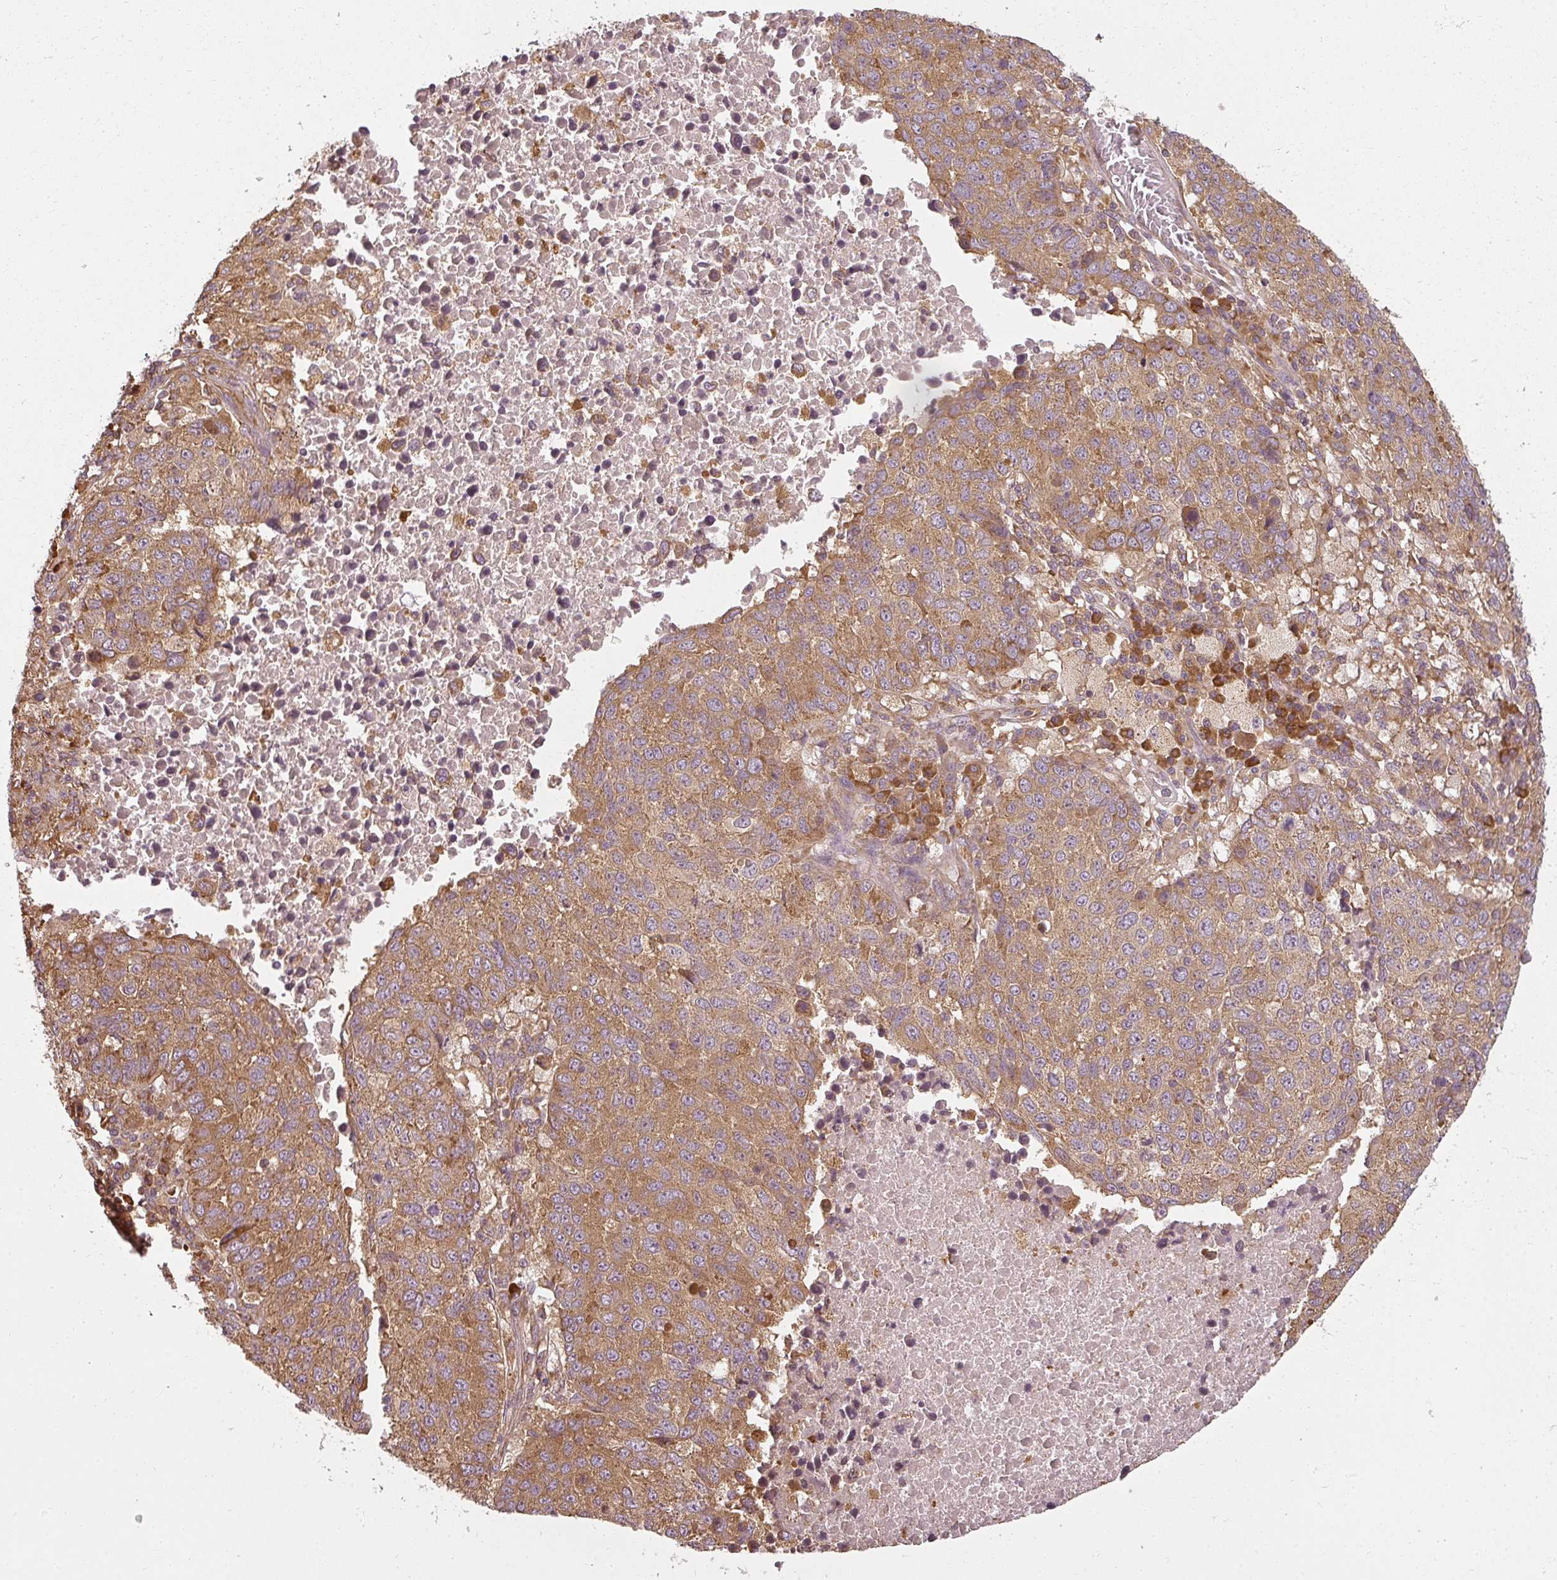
{"staining": {"intensity": "moderate", "quantity": ">75%", "location": "cytoplasmic/membranous"}, "tissue": "lung cancer", "cell_type": "Tumor cells", "image_type": "cancer", "snomed": [{"axis": "morphology", "description": "Squamous cell carcinoma, NOS"}, {"axis": "topography", "description": "Lung"}], "caption": "Immunohistochemistry histopathology image of neoplastic tissue: human lung cancer (squamous cell carcinoma) stained using immunohistochemistry (IHC) shows medium levels of moderate protein expression localized specifically in the cytoplasmic/membranous of tumor cells, appearing as a cytoplasmic/membranous brown color.", "gene": "RPL24", "patient": {"sex": "male", "age": 73}}